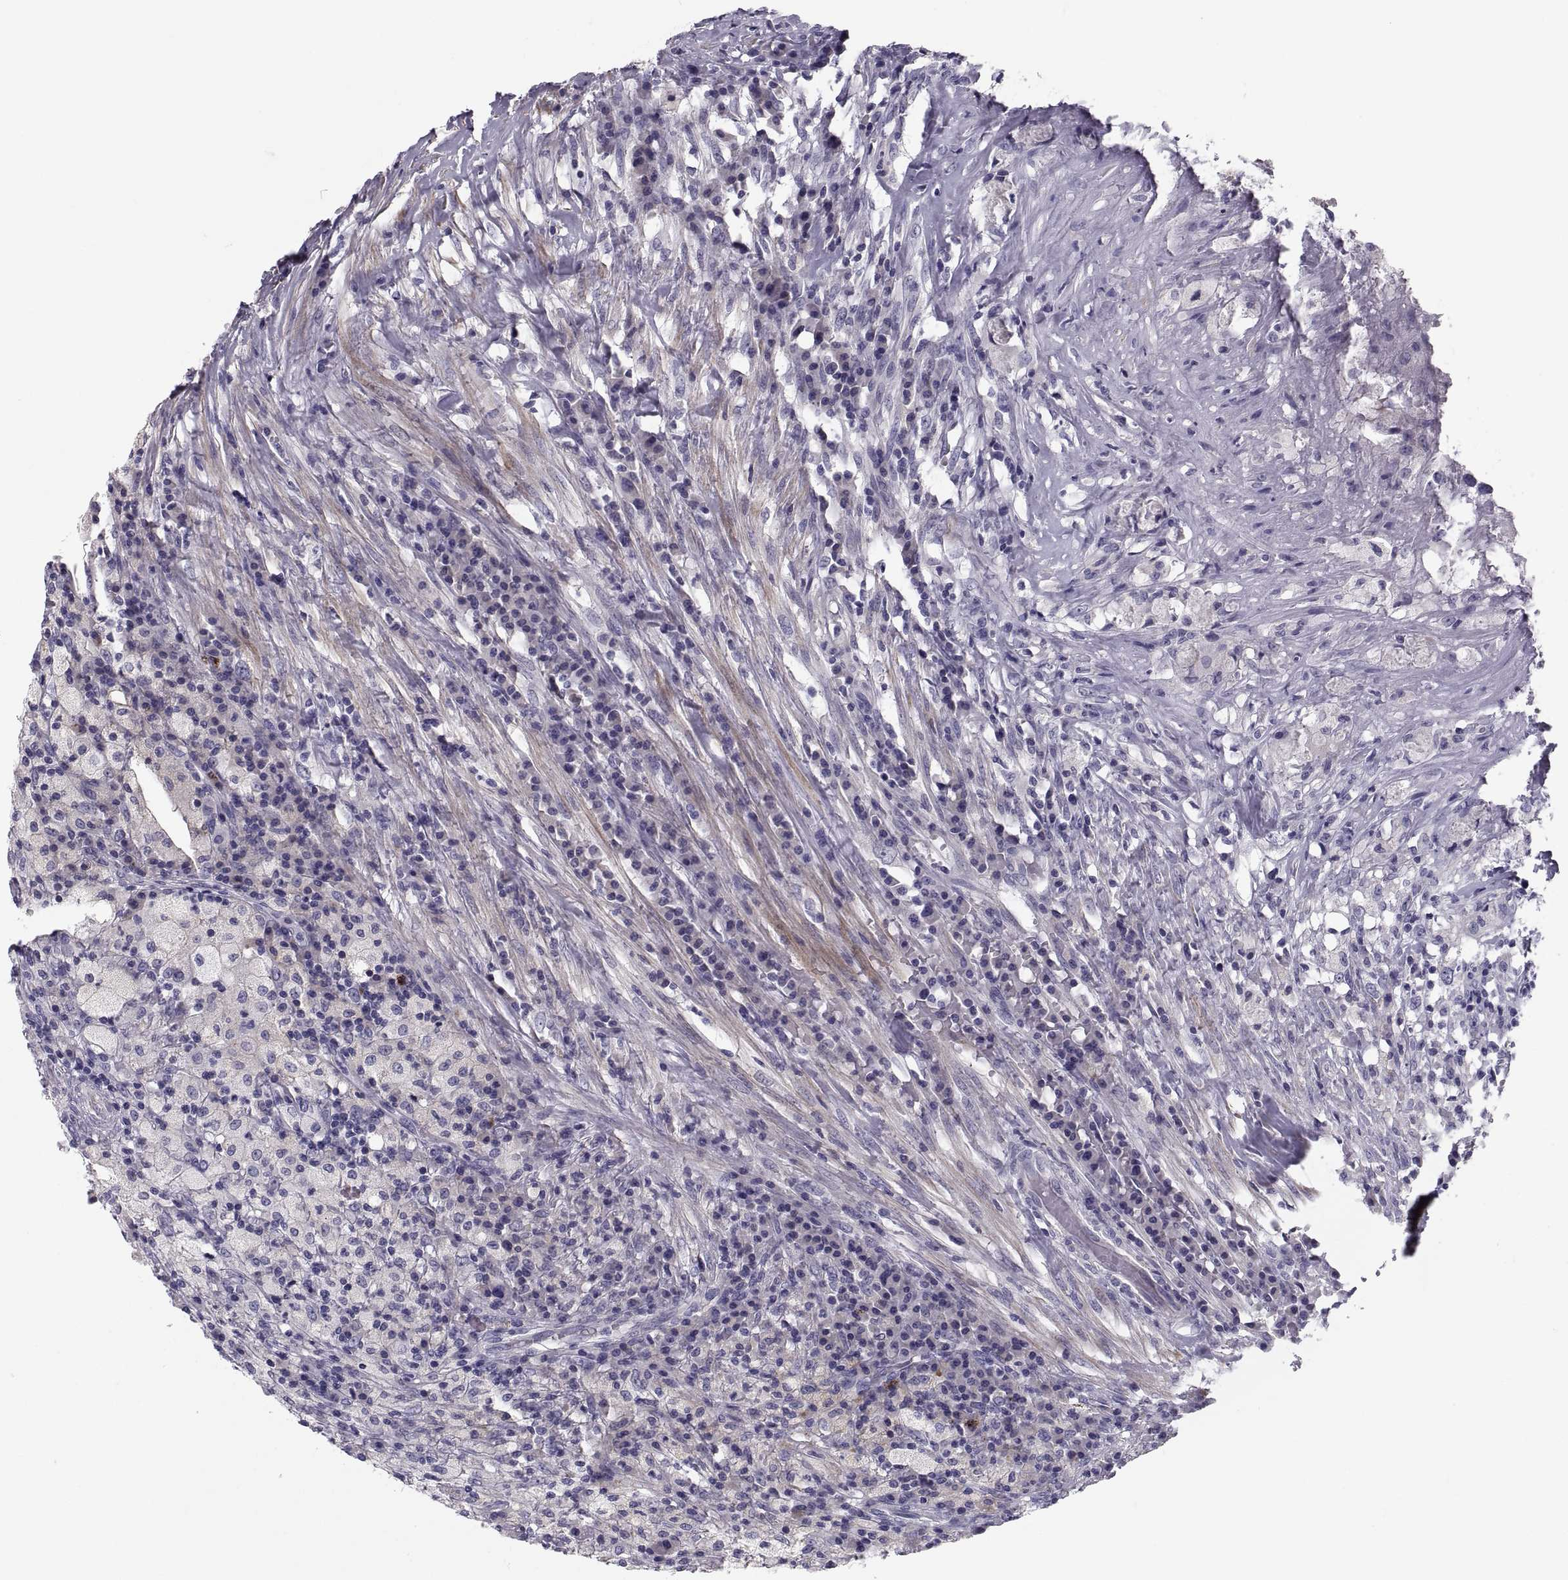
{"staining": {"intensity": "negative", "quantity": "none", "location": "none"}, "tissue": "testis cancer", "cell_type": "Tumor cells", "image_type": "cancer", "snomed": [{"axis": "morphology", "description": "Necrosis, NOS"}, {"axis": "morphology", "description": "Carcinoma, Embryonal, NOS"}, {"axis": "topography", "description": "Testis"}], "caption": "A photomicrograph of human testis cancer (embryonal carcinoma) is negative for staining in tumor cells.", "gene": "PDZRN4", "patient": {"sex": "male", "age": 19}}